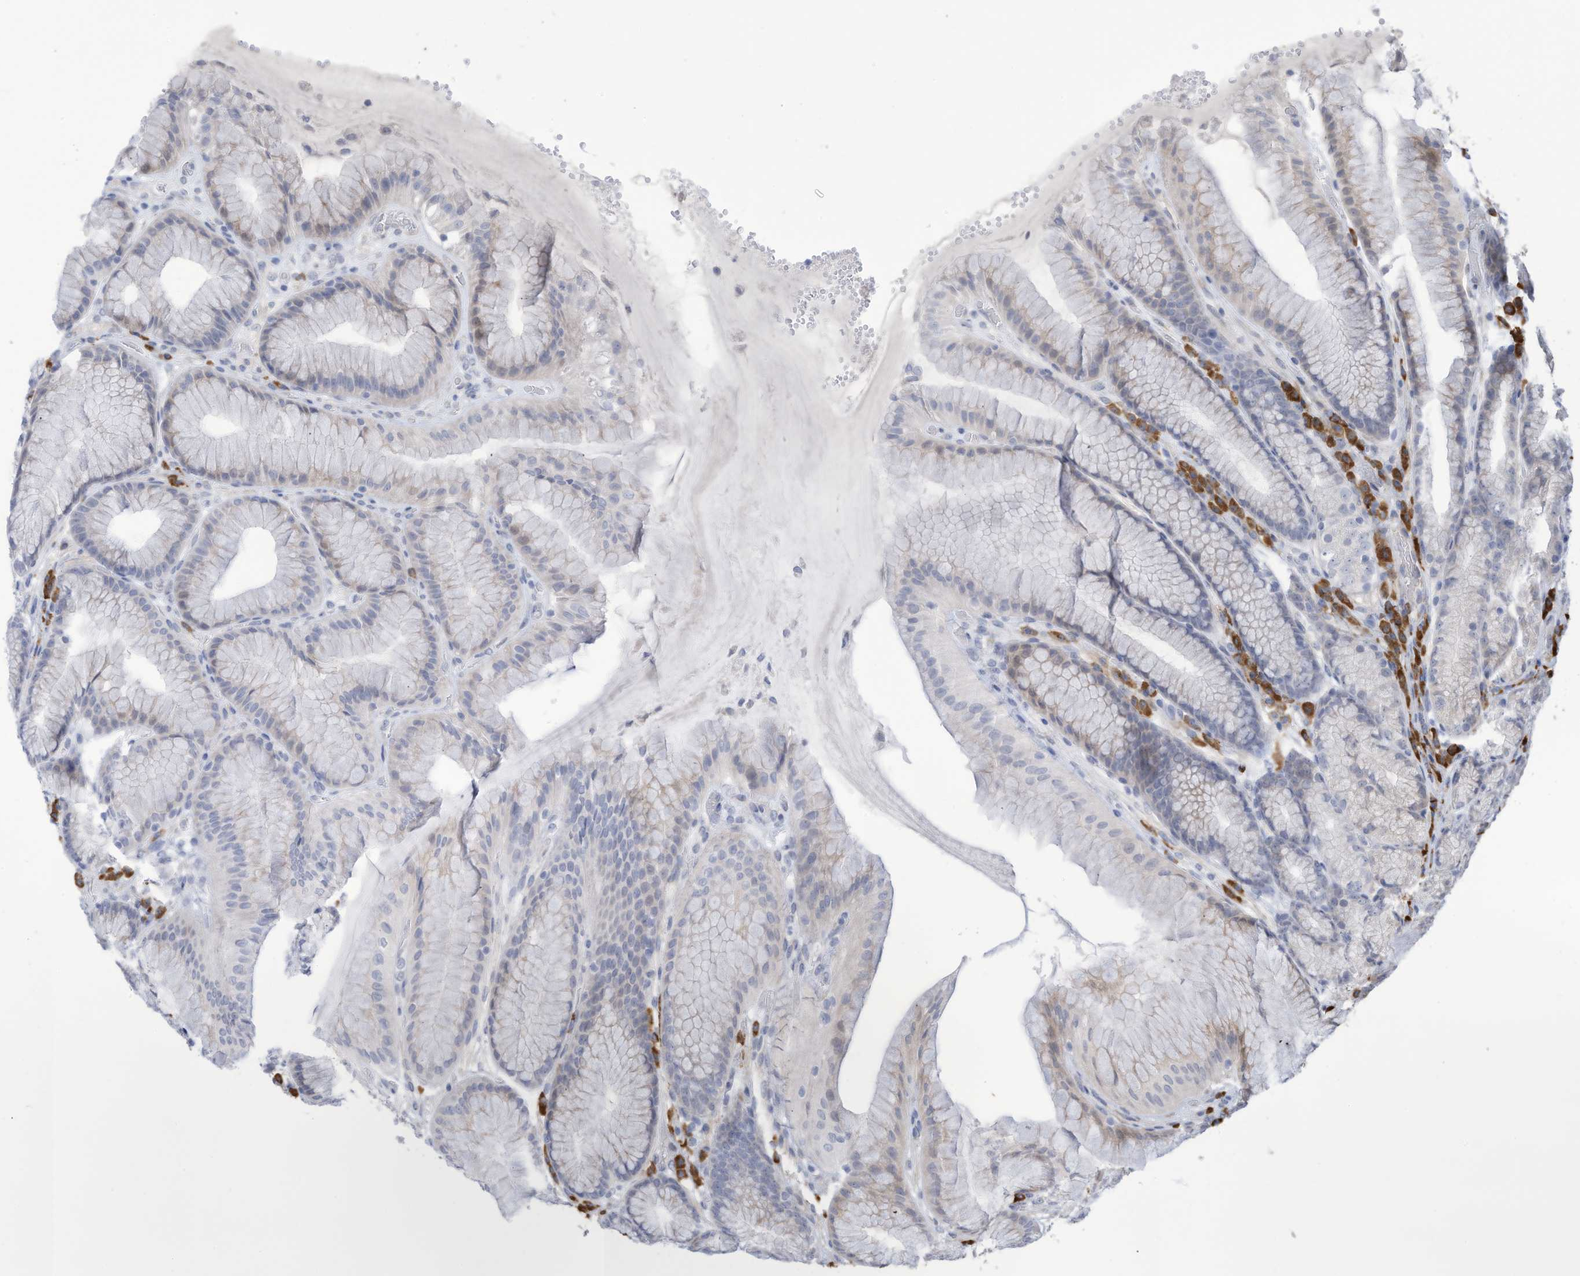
{"staining": {"intensity": "weak", "quantity": "<25%", "location": "cytoplasmic/membranous"}, "tissue": "stomach", "cell_type": "Glandular cells", "image_type": "normal", "snomed": [{"axis": "morphology", "description": "Normal tissue, NOS"}, {"axis": "topography", "description": "Stomach"}], "caption": "An immunohistochemistry histopathology image of unremarkable stomach is shown. There is no staining in glandular cells of stomach. Brightfield microscopy of IHC stained with DAB (3,3'-diaminobenzidine) (brown) and hematoxylin (blue), captured at high magnification.", "gene": "ZNF292", "patient": {"sex": "male", "age": 57}}